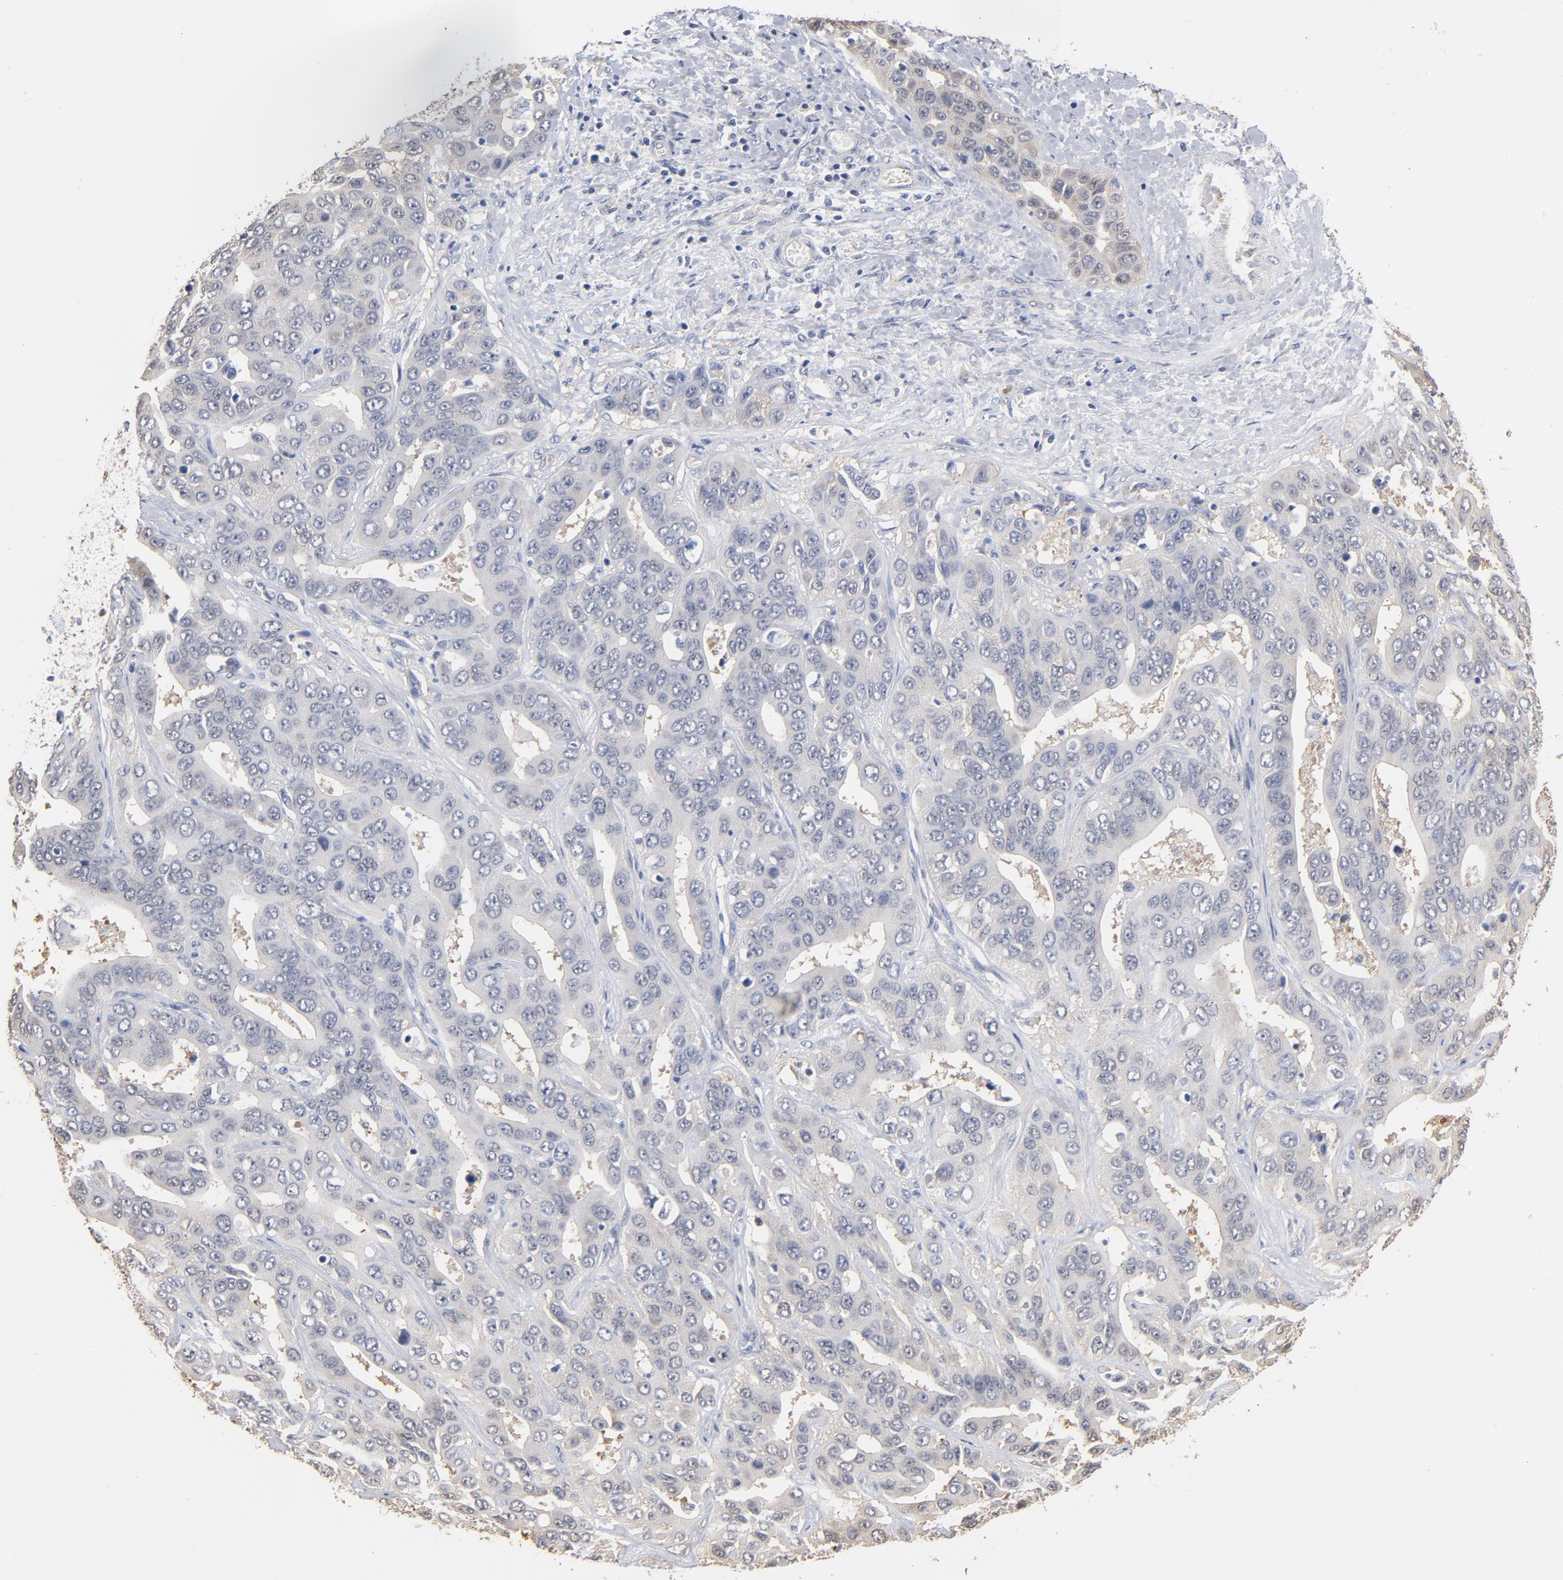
{"staining": {"intensity": "negative", "quantity": "none", "location": "none"}, "tissue": "liver cancer", "cell_type": "Tumor cells", "image_type": "cancer", "snomed": [{"axis": "morphology", "description": "Cholangiocarcinoma"}, {"axis": "topography", "description": "Liver"}], "caption": "The photomicrograph exhibits no staining of tumor cells in liver cancer. (Stains: DAB (3,3'-diaminobenzidine) immunohistochemistry (IHC) with hematoxylin counter stain, Microscopy: brightfield microscopy at high magnification).", "gene": "MIF", "patient": {"sex": "female", "age": 52}}